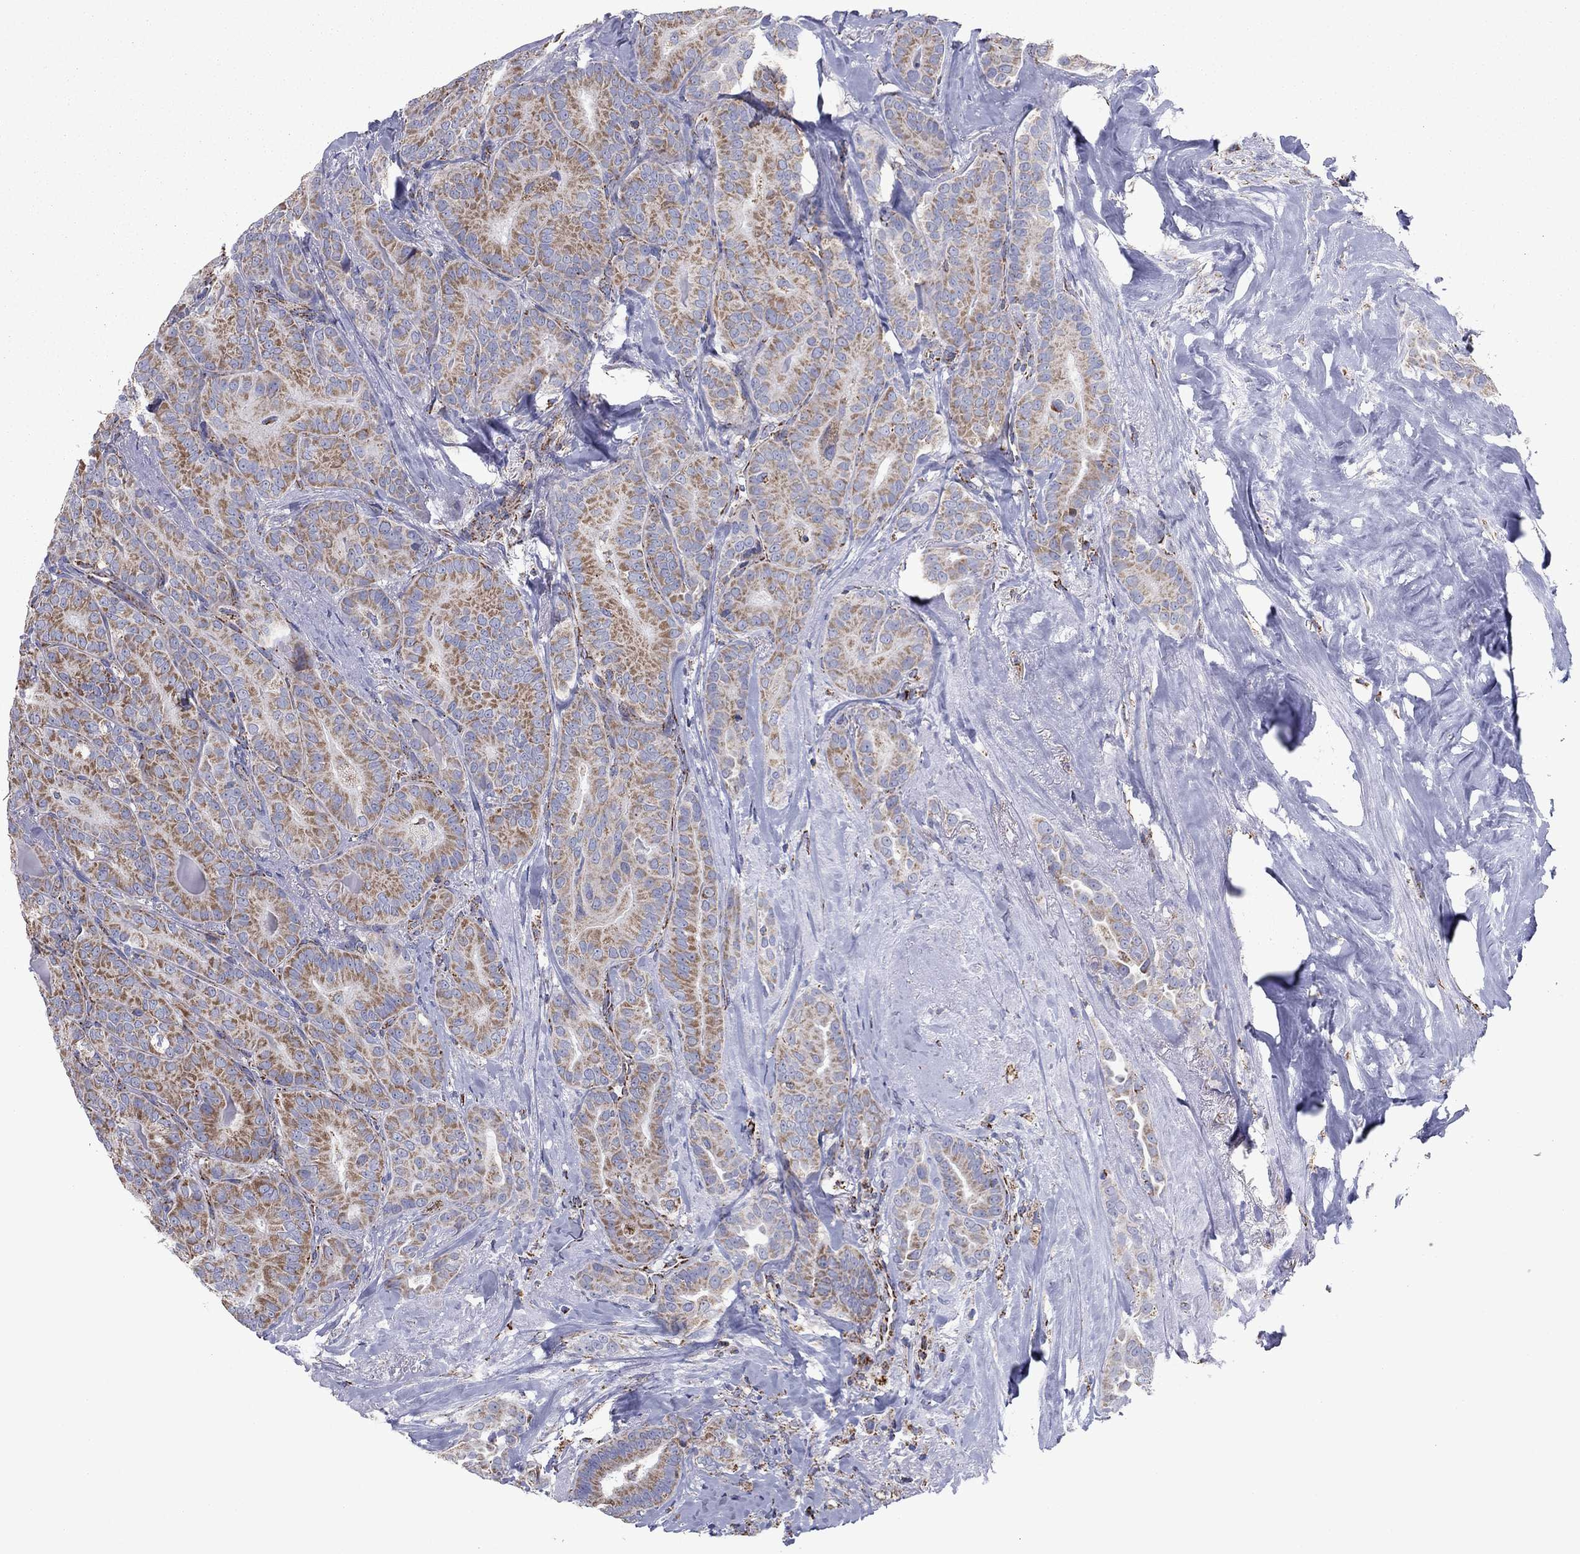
{"staining": {"intensity": "moderate", "quantity": "25%-75%", "location": "cytoplasmic/membranous"}, "tissue": "thyroid cancer", "cell_type": "Tumor cells", "image_type": "cancer", "snomed": [{"axis": "morphology", "description": "Papillary adenocarcinoma, NOS"}, {"axis": "topography", "description": "Thyroid gland"}], "caption": "Immunohistochemical staining of human thyroid cancer (papillary adenocarcinoma) shows medium levels of moderate cytoplasmic/membranous protein staining in approximately 25%-75% of tumor cells.", "gene": "NDUFV1", "patient": {"sex": "male", "age": 61}}